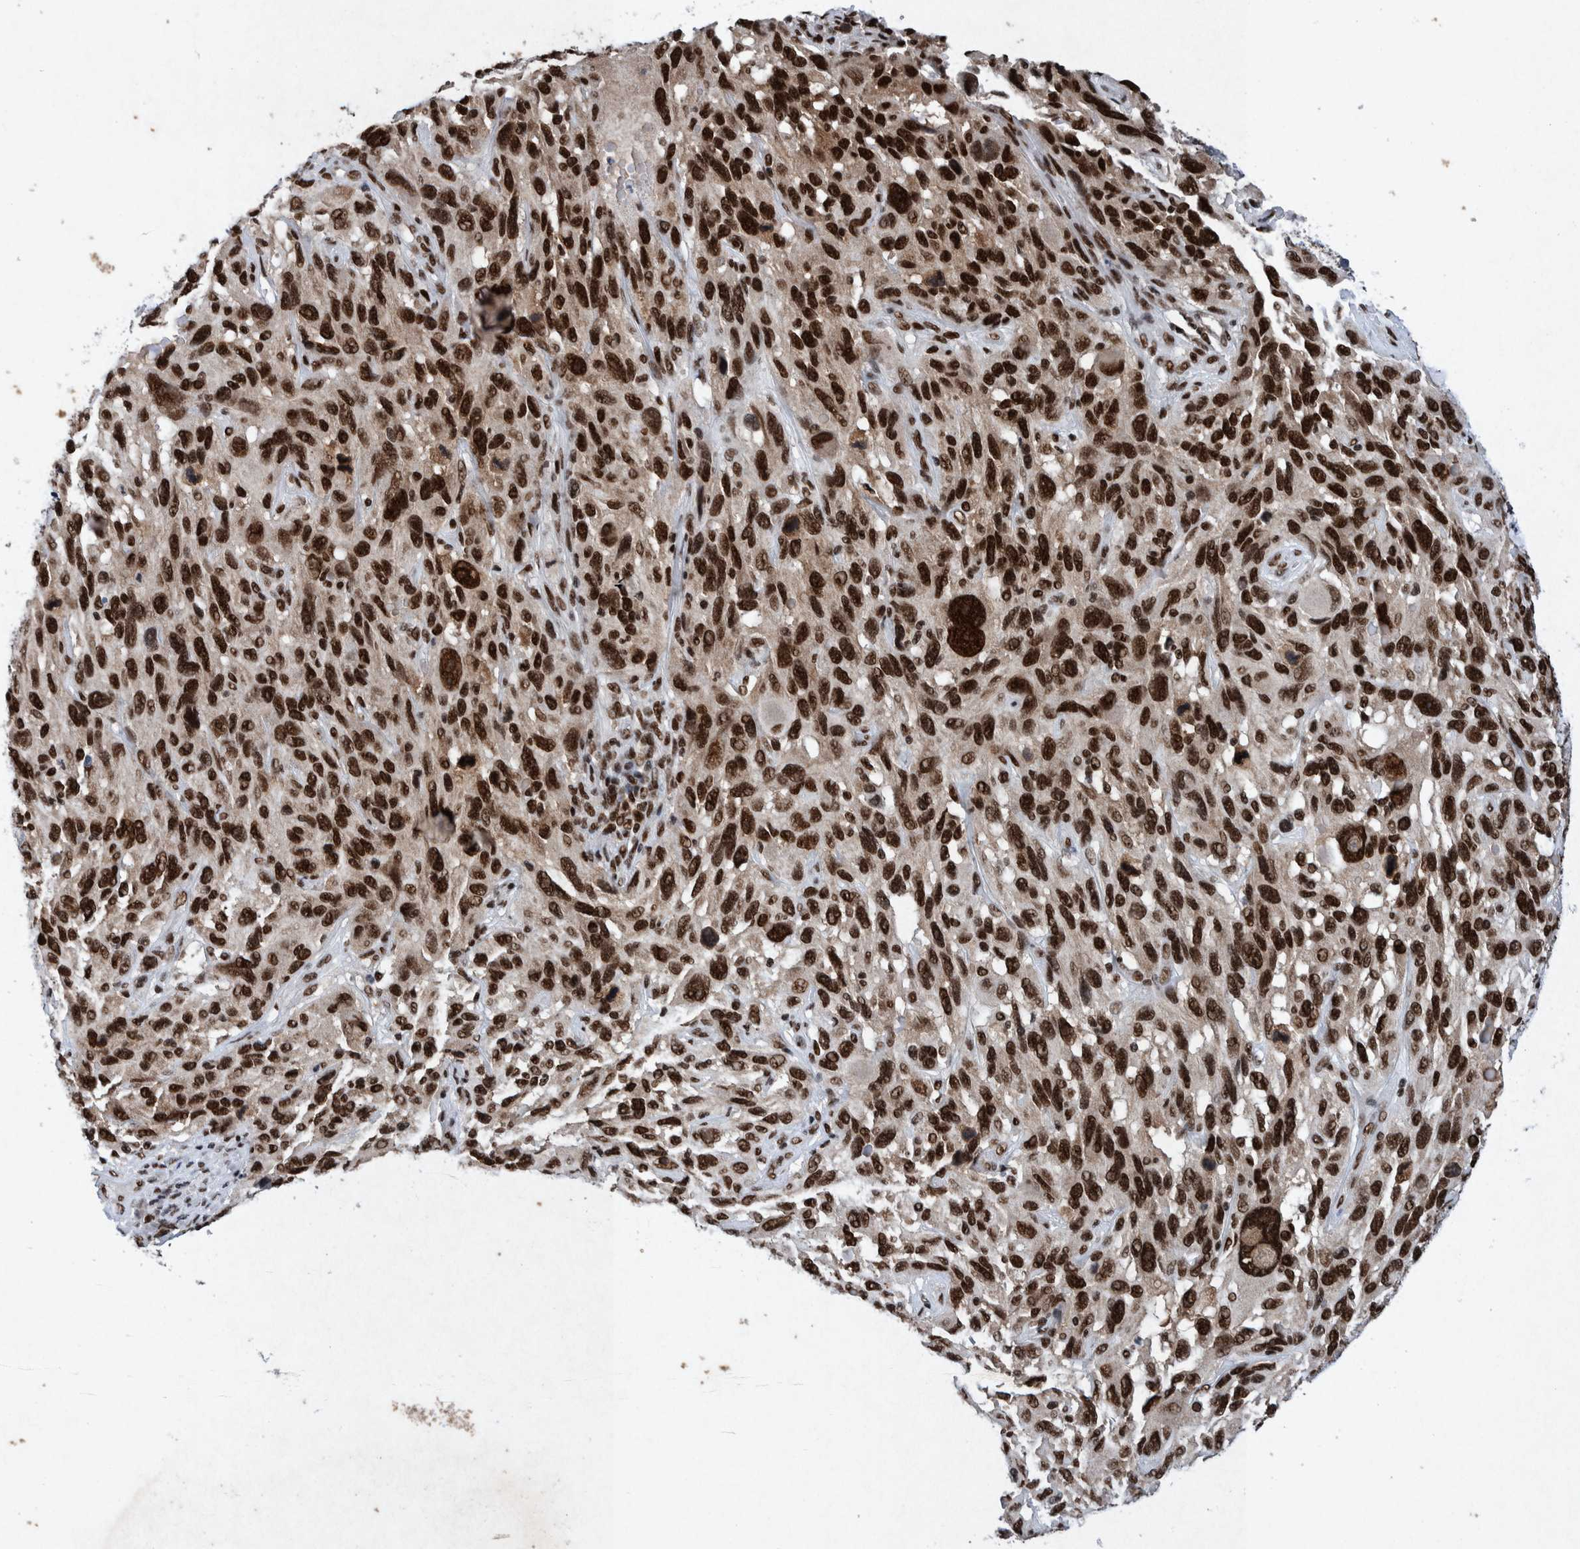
{"staining": {"intensity": "strong", "quantity": ">75%", "location": "nuclear"}, "tissue": "melanoma", "cell_type": "Tumor cells", "image_type": "cancer", "snomed": [{"axis": "morphology", "description": "Malignant melanoma, NOS"}, {"axis": "topography", "description": "Skin"}], "caption": "Human melanoma stained for a protein (brown) exhibits strong nuclear positive staining in approximately >75% of tumor cells.", "gene": "TAF10", "patient": {"sex": "male", "age": 53}}